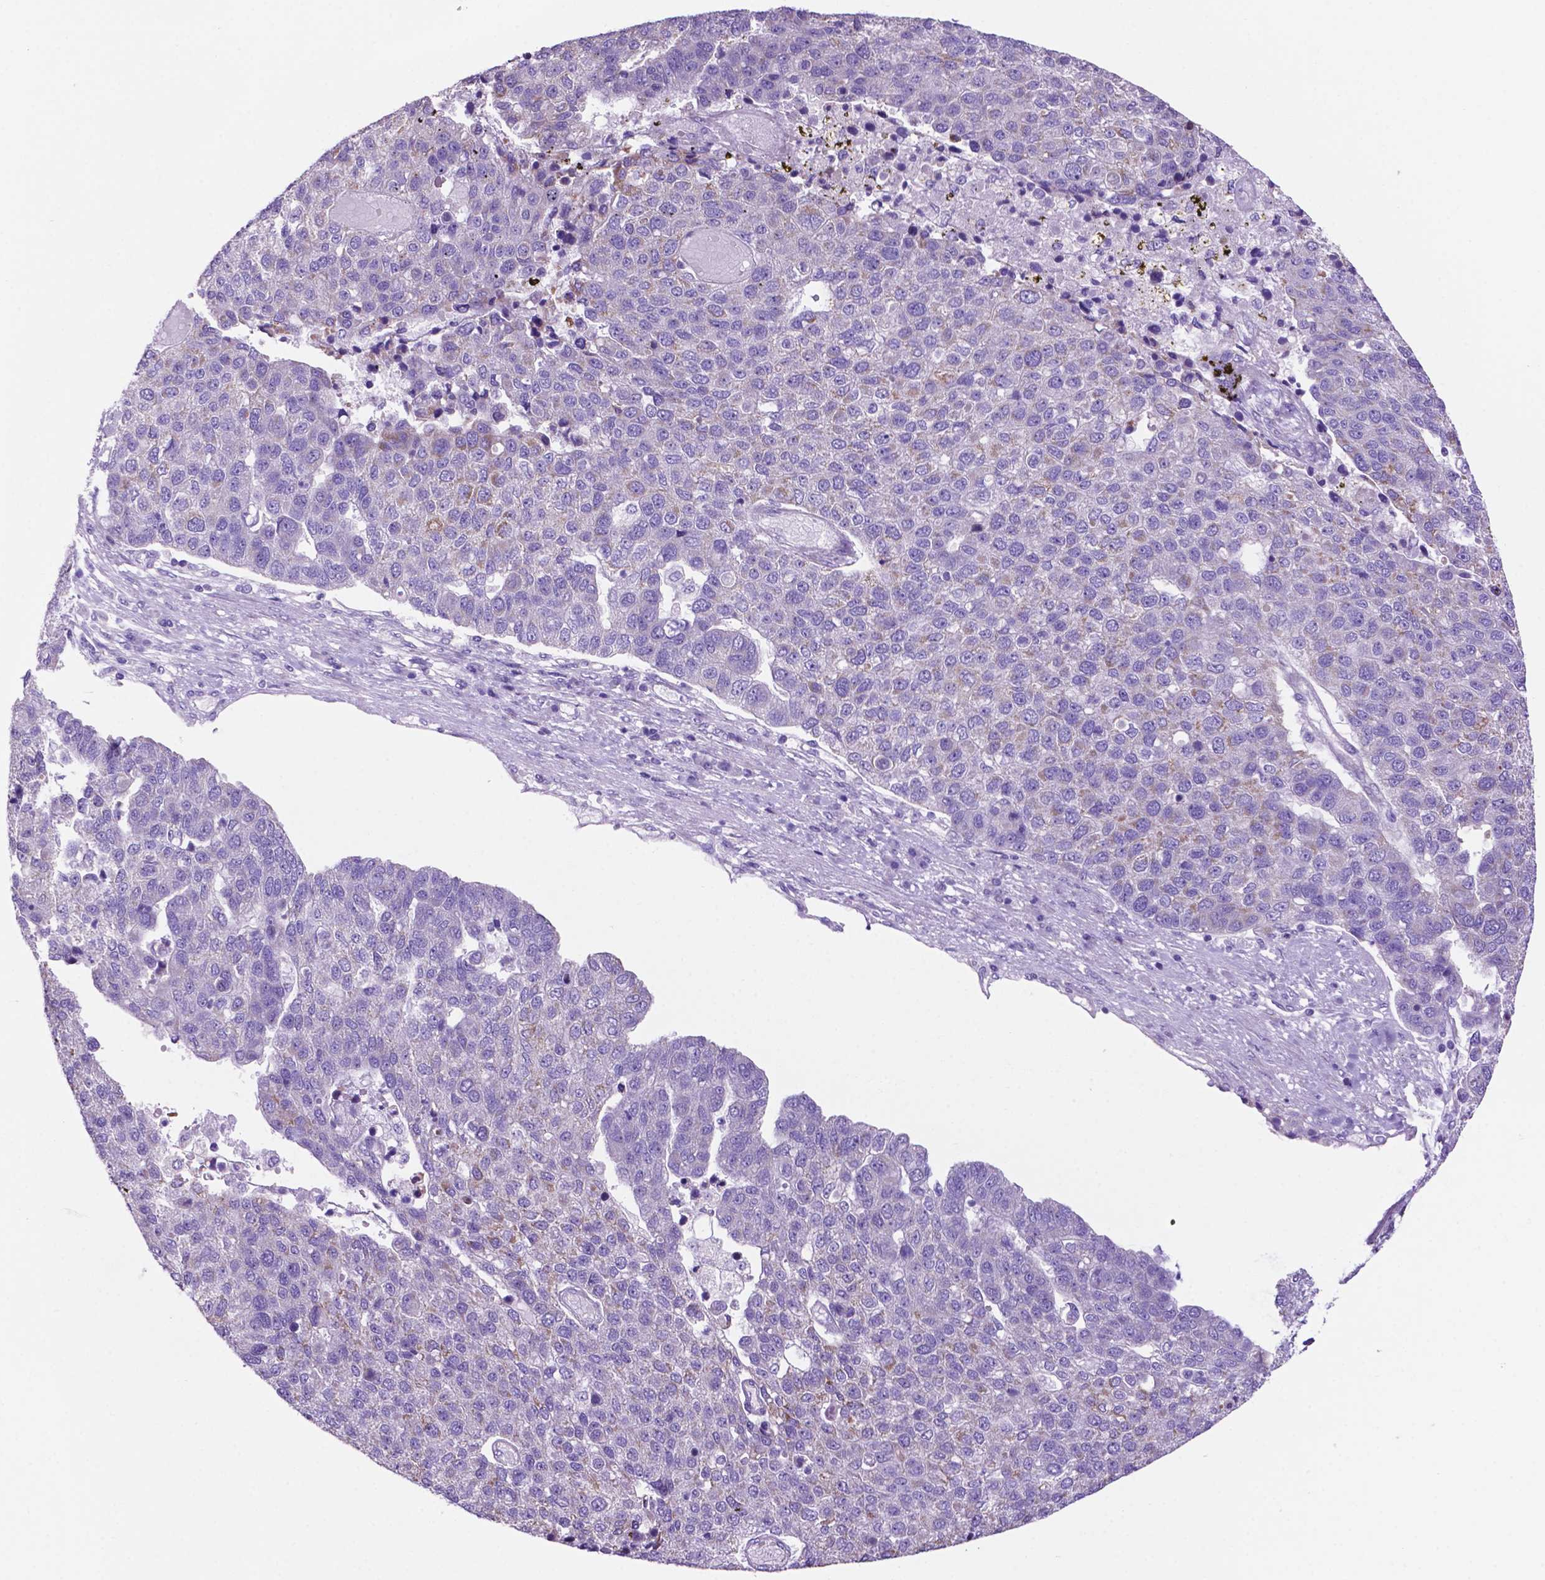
{"staining": {"intensity": "negative", "quantity": "none", "location": "none"}, "tissue": "pancreatic cancer", "cell_type": "Tumor cells", "image_type": "cancer", "snomed": [{"axis": "morphology", "description": "Adenocarcinoma, NOS"}, {"axis": "topography", "description": "Pancreas"}], "caption": "Immunohistochemistry histopathology image of neoplastic tissue: pancreatic cancer stained with DAB demonstrates no significant protein positivity in tumor cells.", "gene": "TMEM121B", "patient": {"sex": "female", "age": 61}}